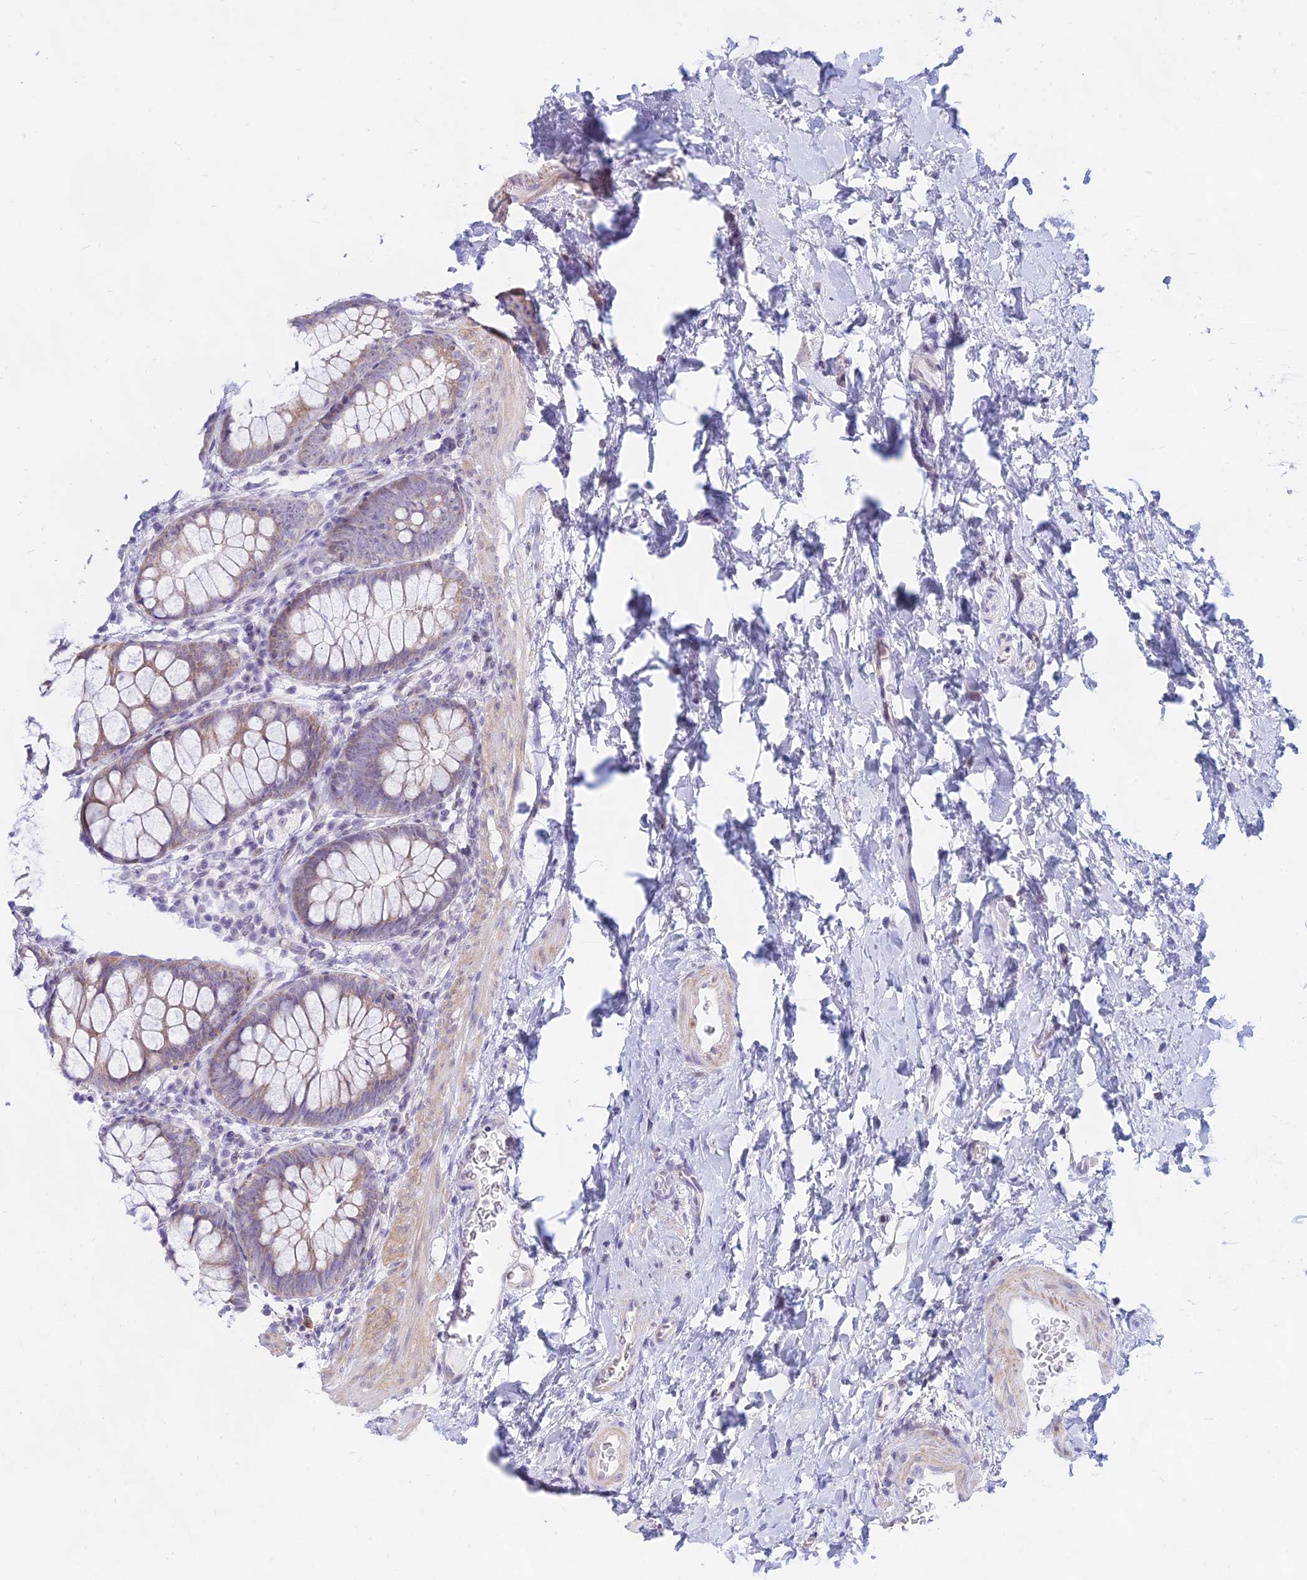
{"staining": {"intensity": "weak", "quantity": ">75%", "location": "cytoplasmic/membranous"}, "tissue": "colon", "cell_type": "Endothelial cells", "image_type": "normal", "snomed": [{"axis": "morphology", "description": "Normal tissue, NOS"}, {"axis": "topography", "description": "Colon"}], "caption": "This micrograph reveals immunohistochemistry staining of unremarkable colon, with low weak cytoplasmic/membranous expression in about >75% of endothelial cells.", "gene": "KRR1", "patient": {"sex": "female", "age": 62}}